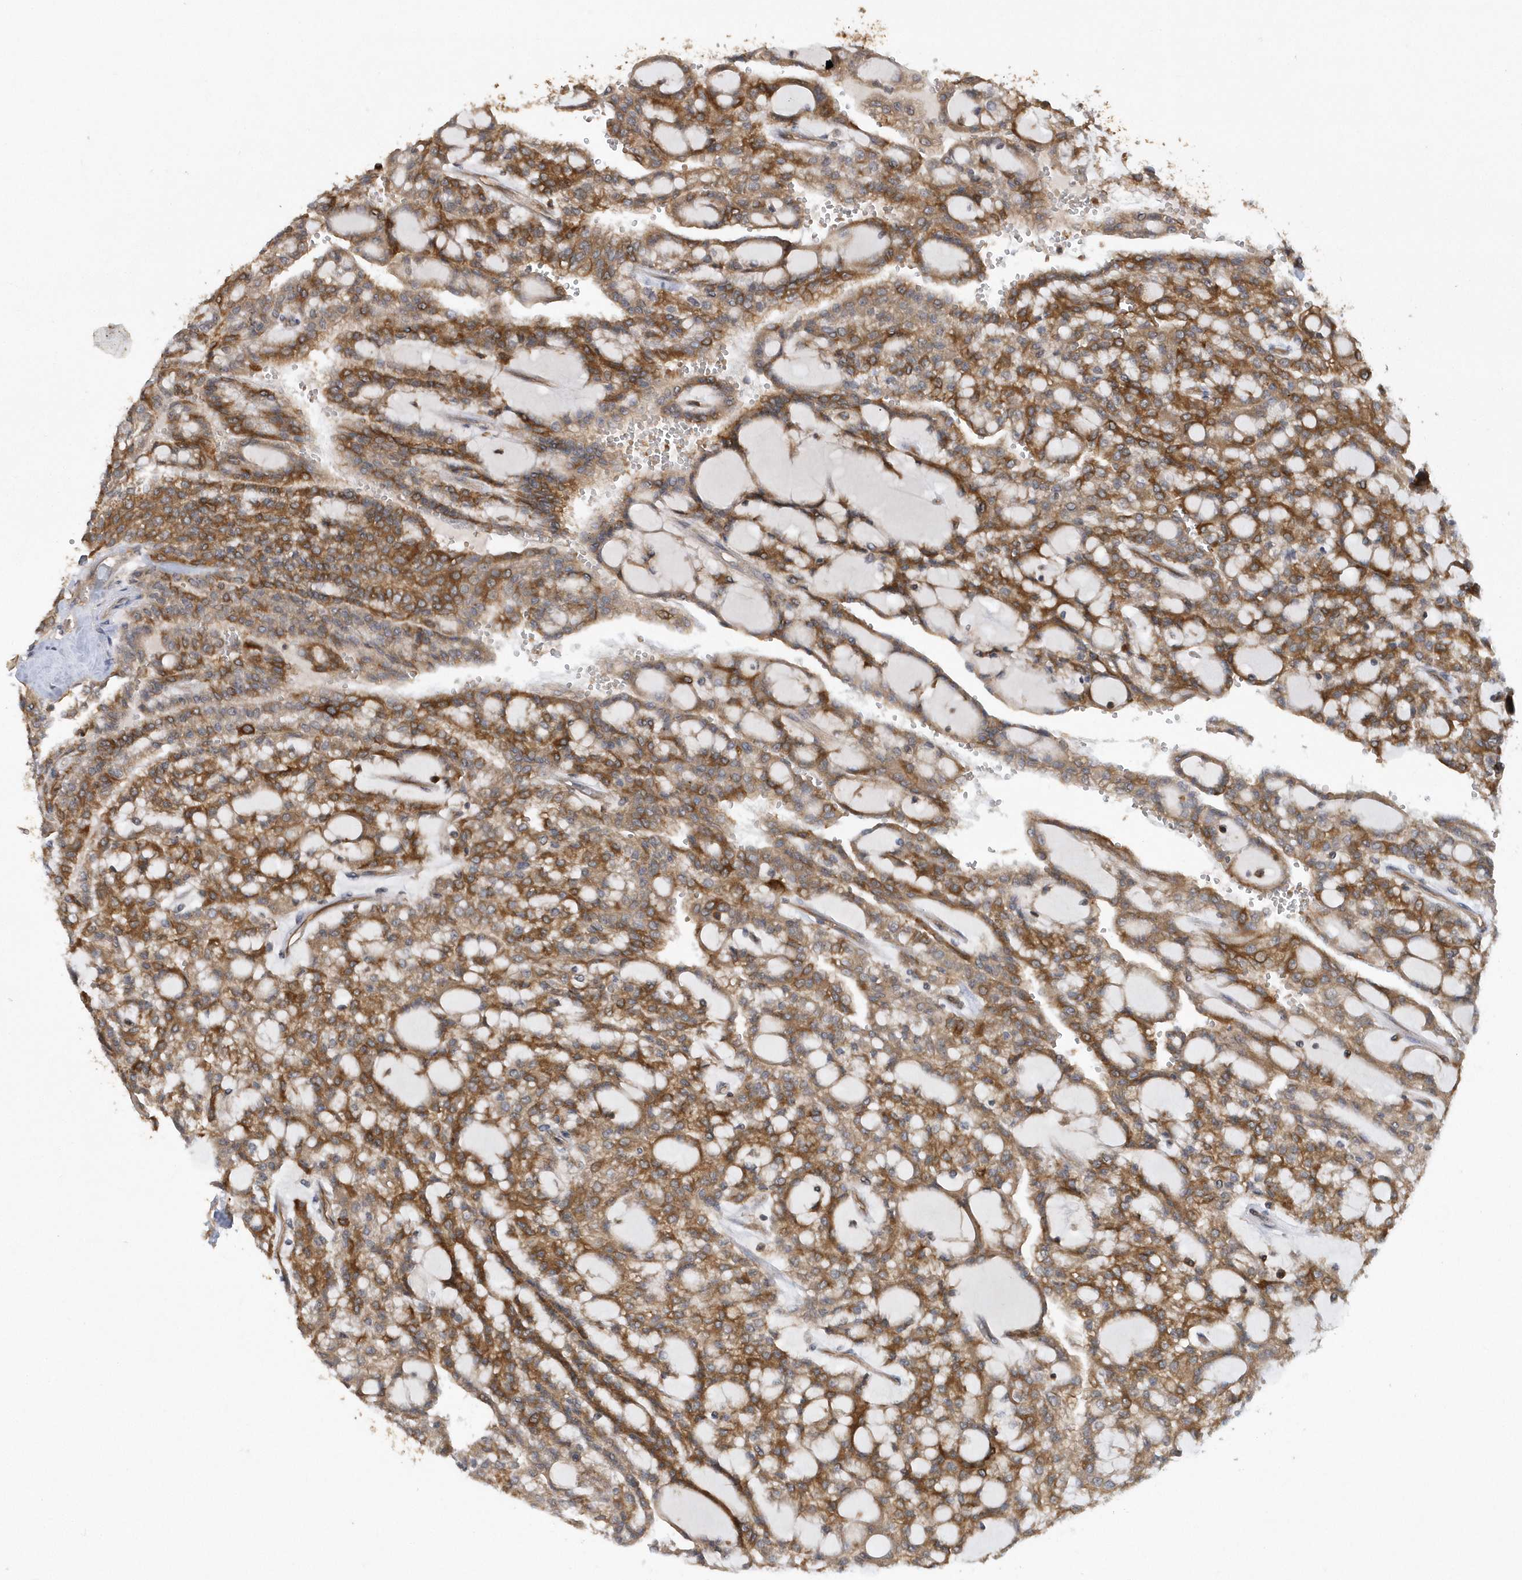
{"staining": {"intensity": "moderate", "quantity": ">75%", "location": "cytoplasmic/membranous"}, "tissue": "renal cancer", "cell_type": "Tumor cells", "image_type": "cancer", "snomed": [{"axis": "morphology", "description": "Adenocarcinoma, NOS"}, {"axis": "topography", "description": "Kidney"}], "caption": "Human adenocarcinoma (renal) stained for a protein (brown) demonstrates moderate cytoplasmic/membranous positive expression in approximately >75% of tumor cells.", "gene": "PAICS", "patient": {"sex": "male", "age": 63}}